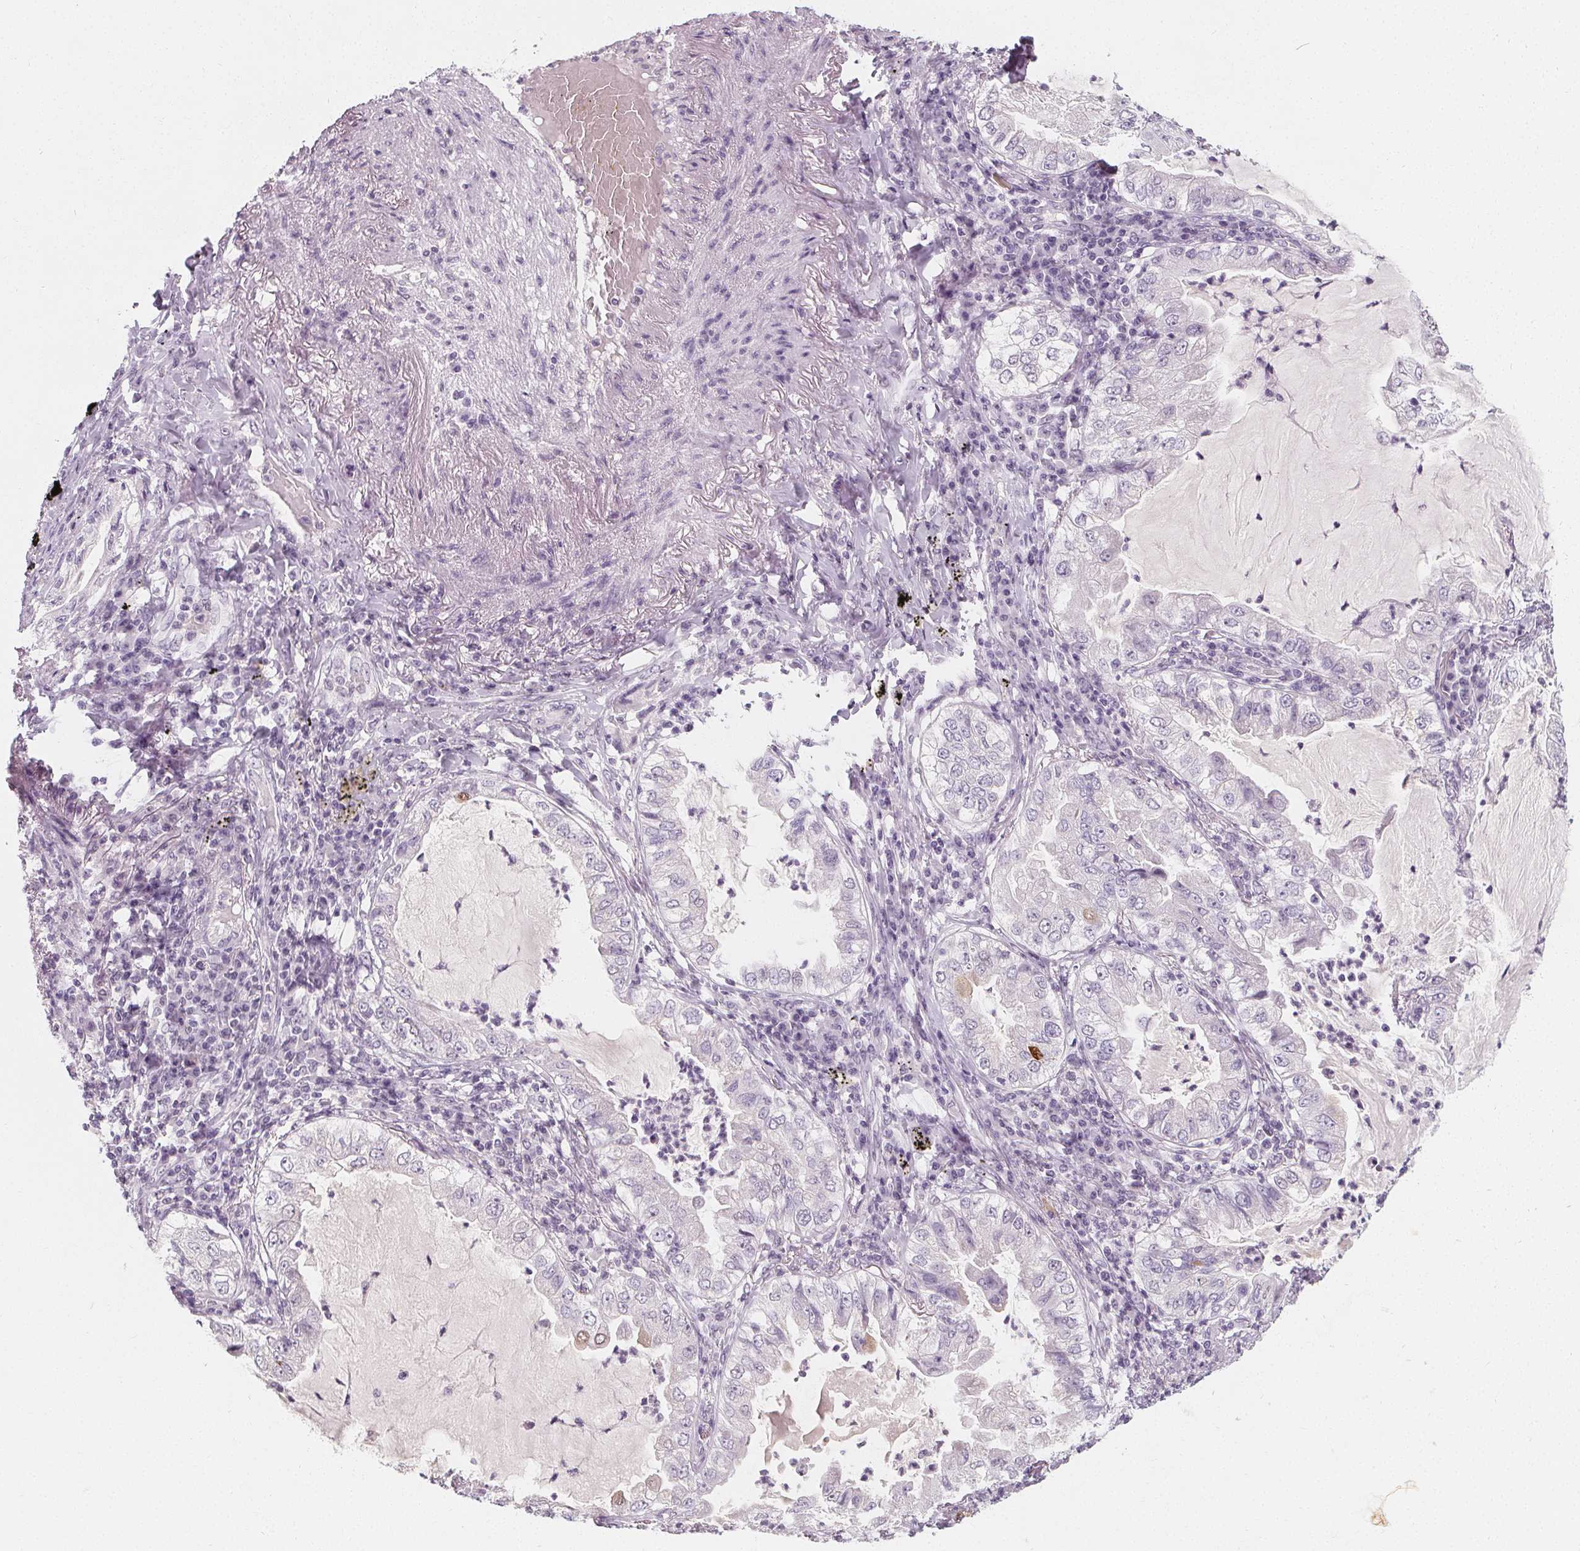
{"staining": {"intensity": "negative", "quantity": "none", "location": "none"}, "tissue": "lung cancer", "cell_type": "Tumor cells", "image_type": "cancer", "snomed": [{"axis": "morphology", "description": "Adenocarcinoma, NOS"}, {"axis": "topography", "description": "Lung"}], "caption": "The micrograph shows no staining of tumor cells in lung adenocarcinoma.", "gene": "DBX2", "patient": {"sex": "female", "age": 73}}